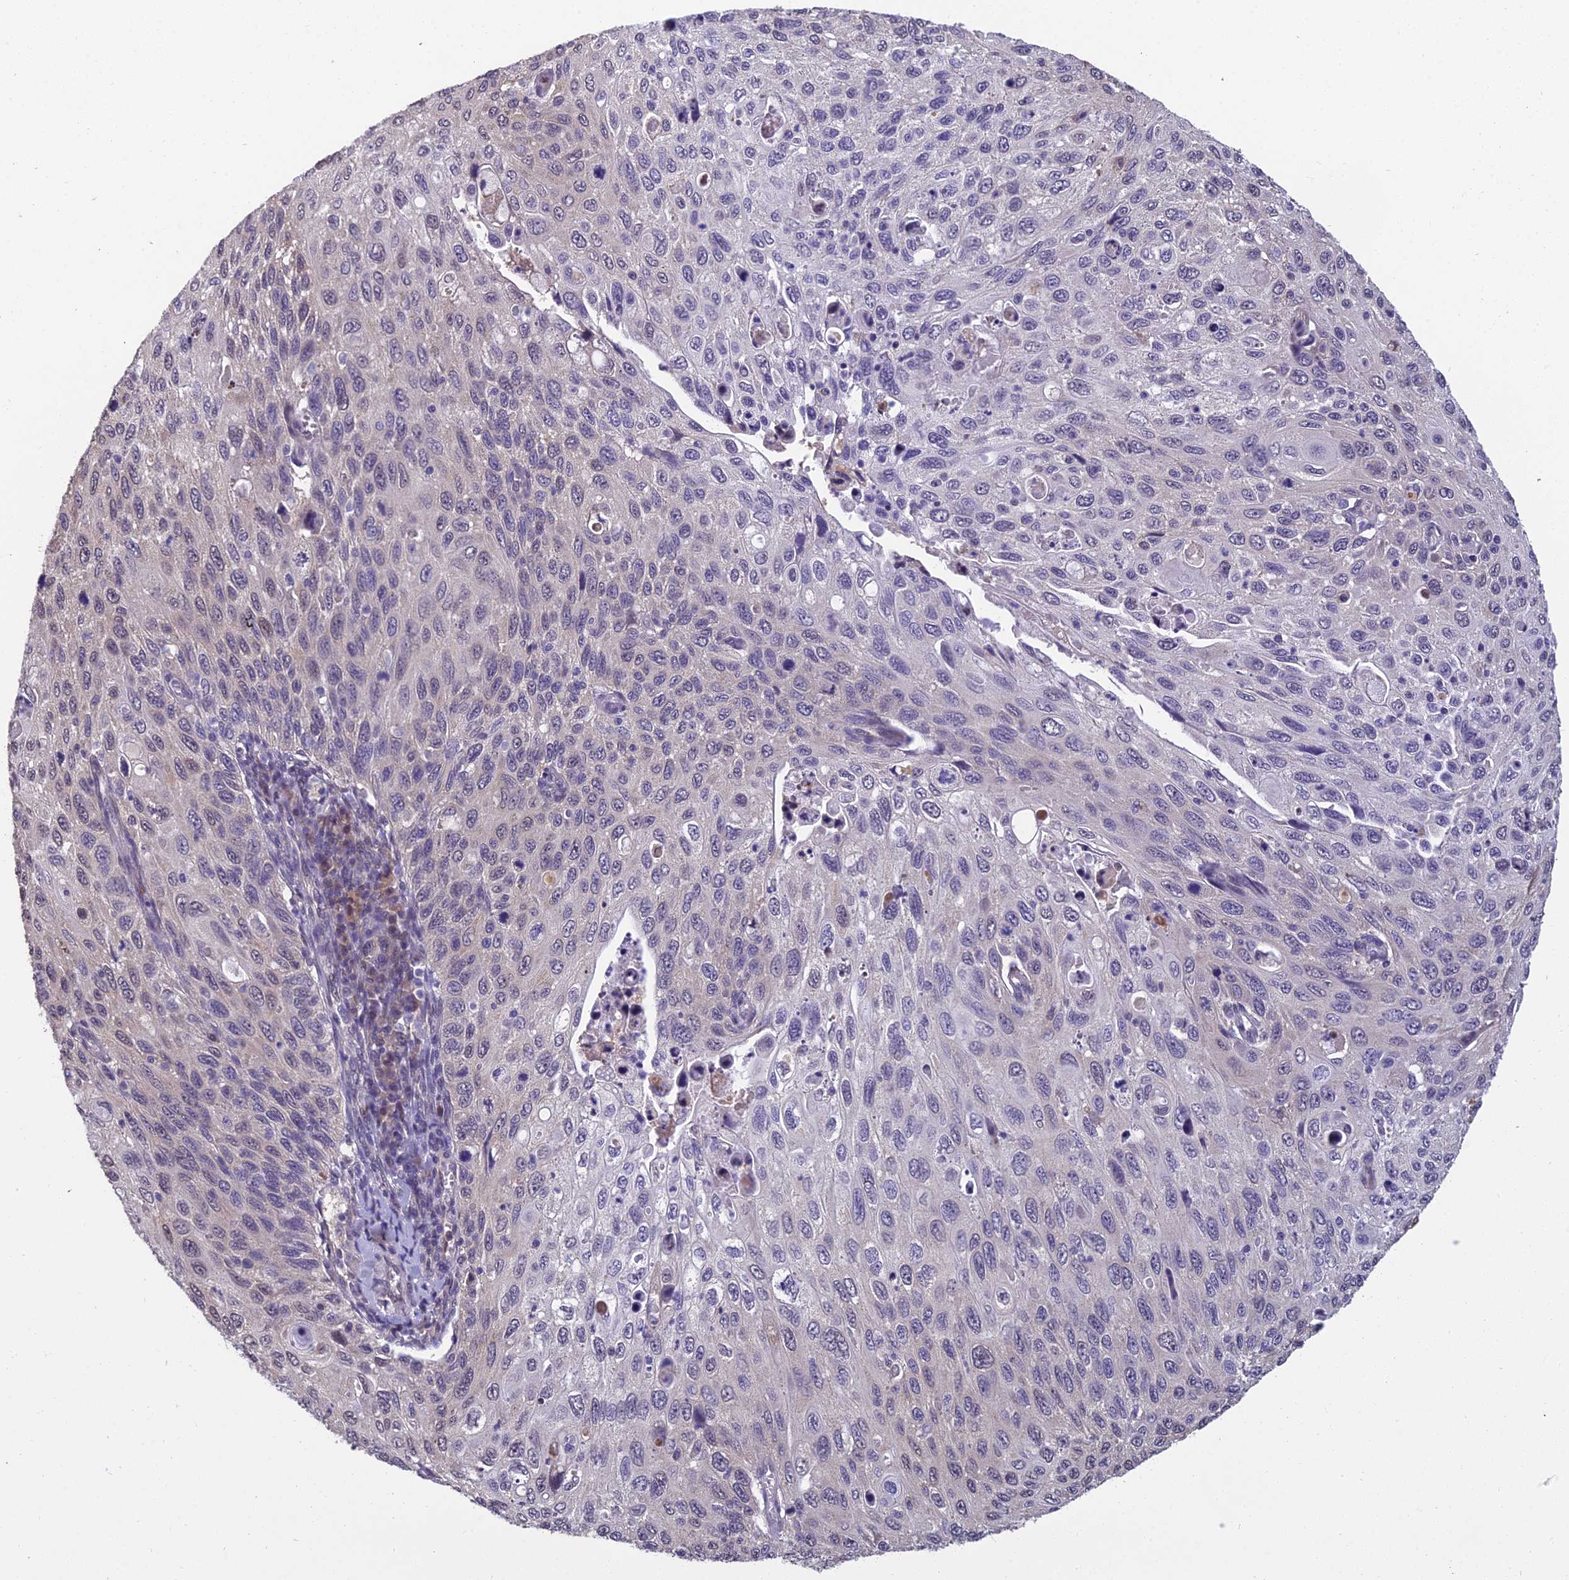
{"staining": {"intensity": "negative", "quantity": "none", "location": "none"}, "tissue": "cervical cancer", "cell_type": "Tumor cells", "image_type": "cancer", "snomed": [{"axis": "morphology", "description": "Squamous cell carcinoma, NOS"}, {"axis": "topography", "description": "Cervix"}], "caption": "This is an immunohistochemistry image of cervical cancer. There is no expression in tumor cells.", "gene": "GRWD1", "patient": {"sex": "female", "age": 70}}